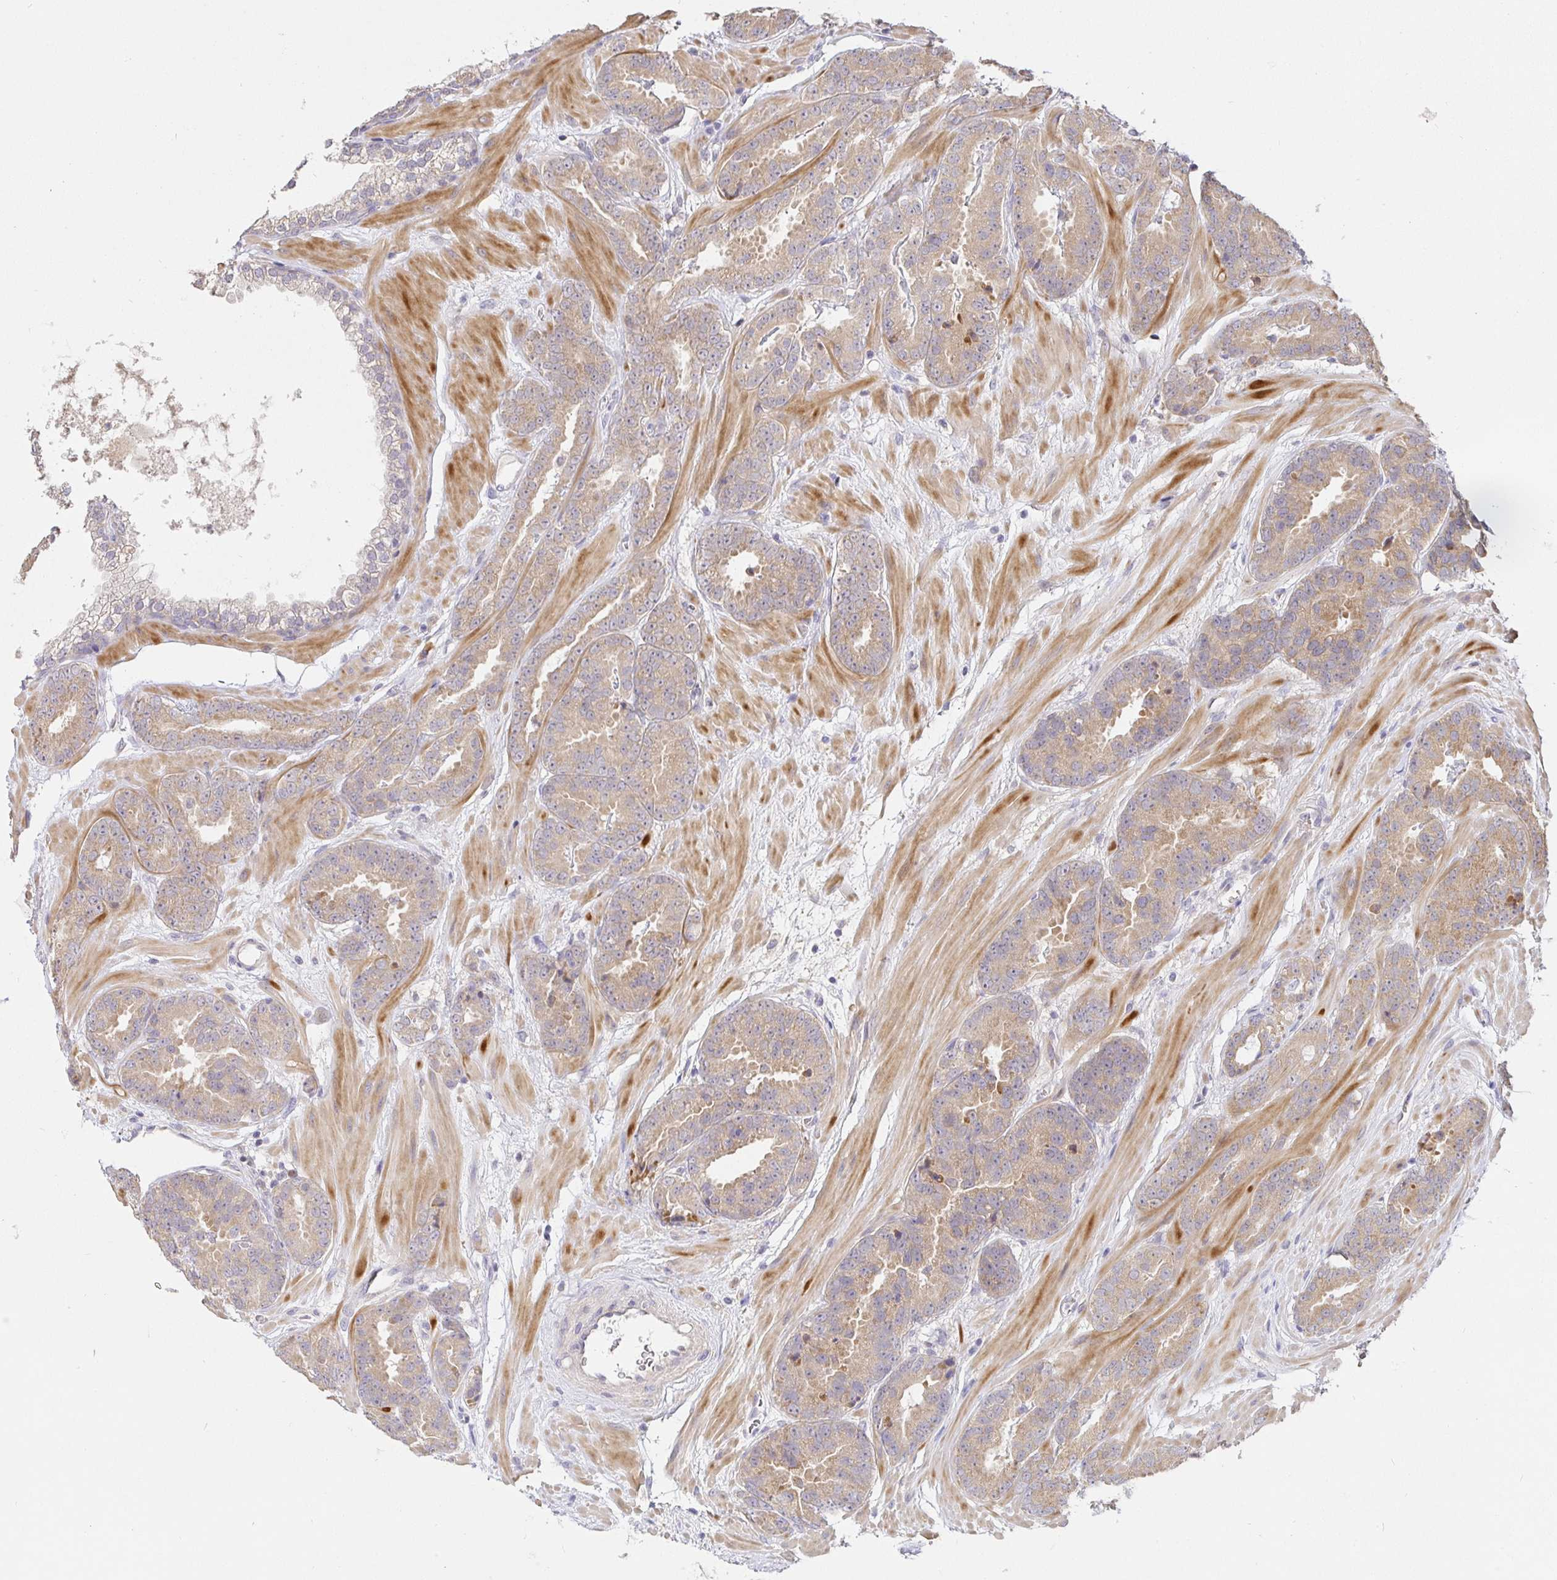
{"staining": {"intensity": "moderate", "quantity": ">75%", "location": "cytoplasmic/membranous"}, "tissue": "prostate cancer", "cell_type": "Tumor cells", "image_type": "cancer", "snomed": [{"axis": "morphology", "description": "Adenocarcinoma, Low grade"}, {"axis": "topography", "description": "Prostate"}], "caption": "Tumor cells display medium levels of moderate cytoplasmic/membranous positivity in about >75% of cells in prostate cancer.", "gene": "ZDHHC11", "patient": {"sex": "male", "age": 62}}